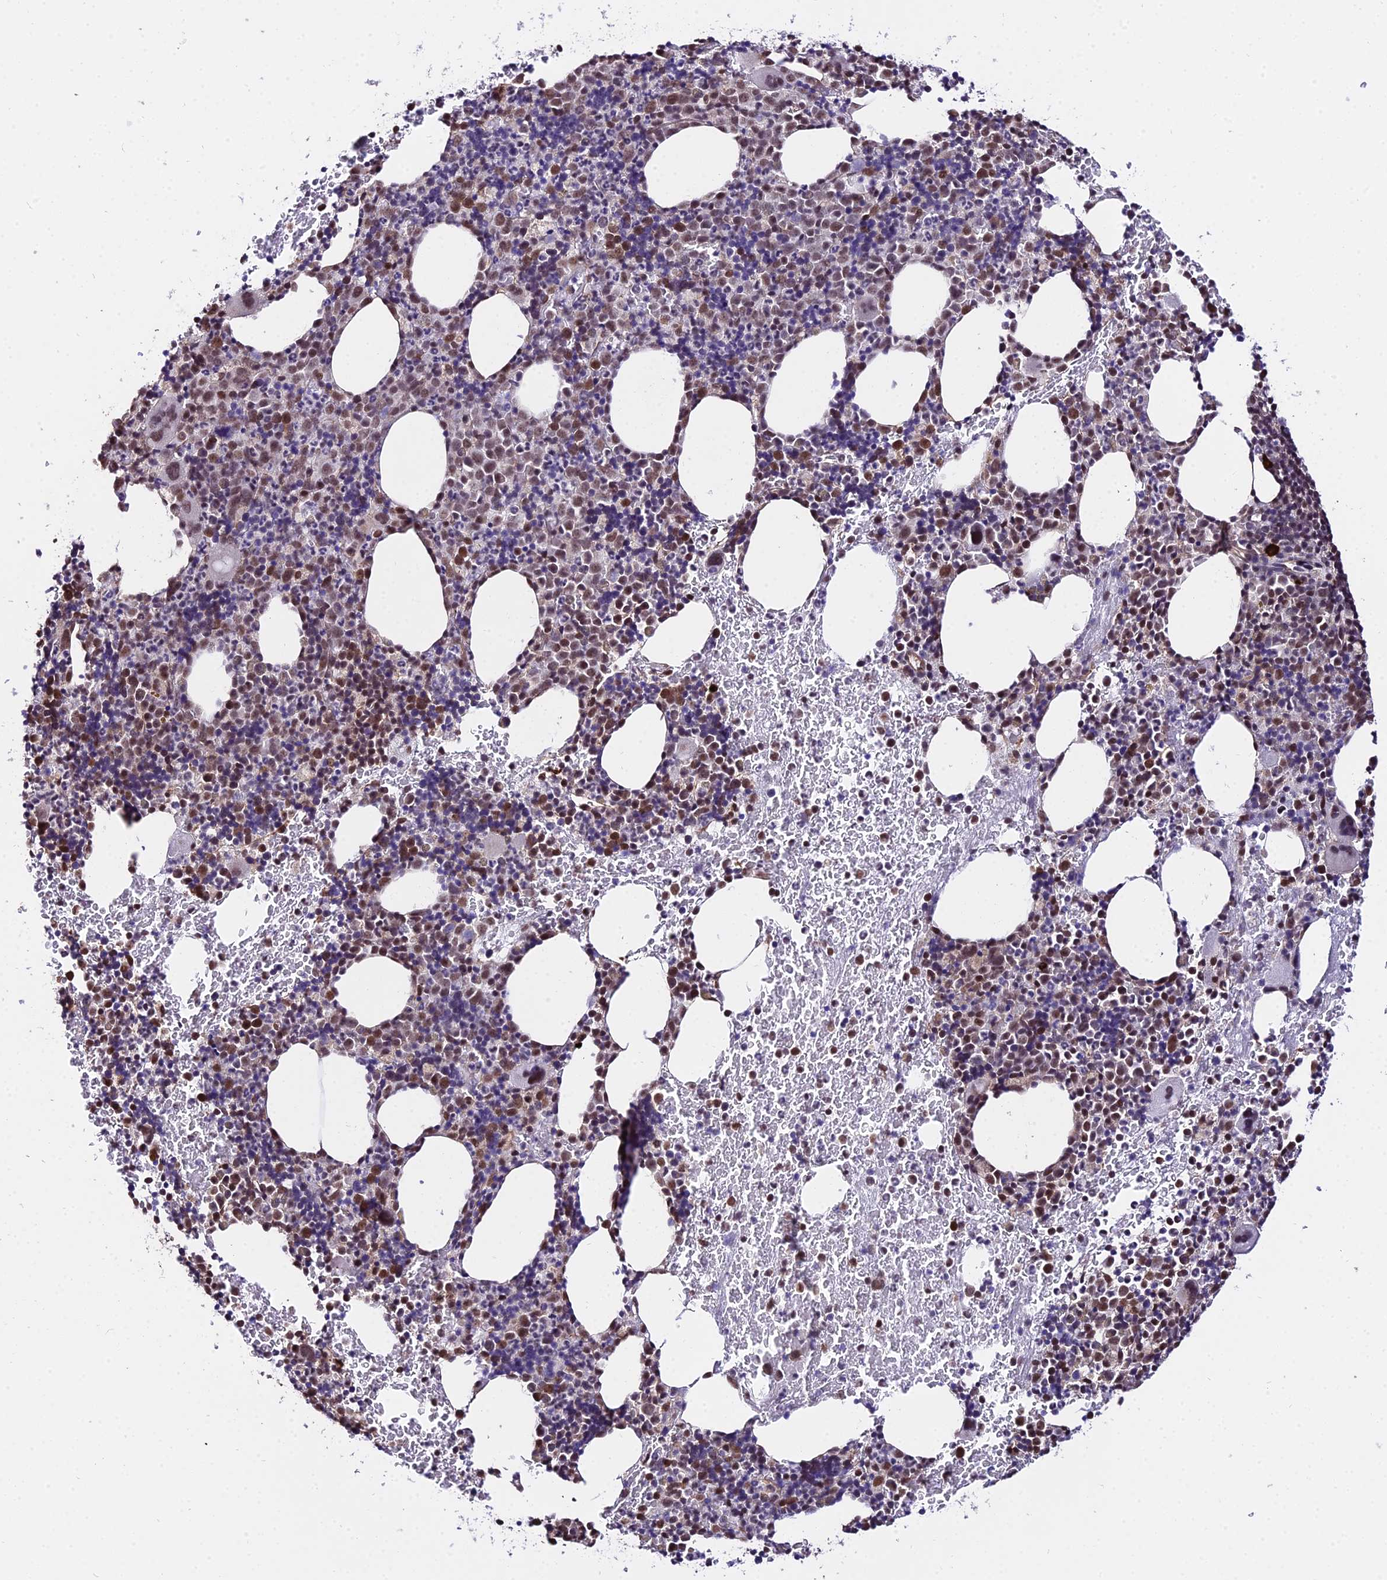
{"staining": {"intensity": "moderate", "quantity": "25%-75%", "location": "nuclear"}, "tissue": "bone marrow", "cell_type": "Hematopoietic cells", "image_type": "normal", "snomed": [{"axis": "morphology", "description": "Normal tissue, NOS"}, {"axis": "morphology", "description": "Inflammation, NOS"}, {"axis": "topography", "description": "Bone marrow"}], "caption": "Hematopoietic cells show medium levels of moderate nuclear positivity in about 25%-75% of cells in benign bone marrow.", "gene": "POLR2I", "patient": {"sex": "male", "age": 72}}